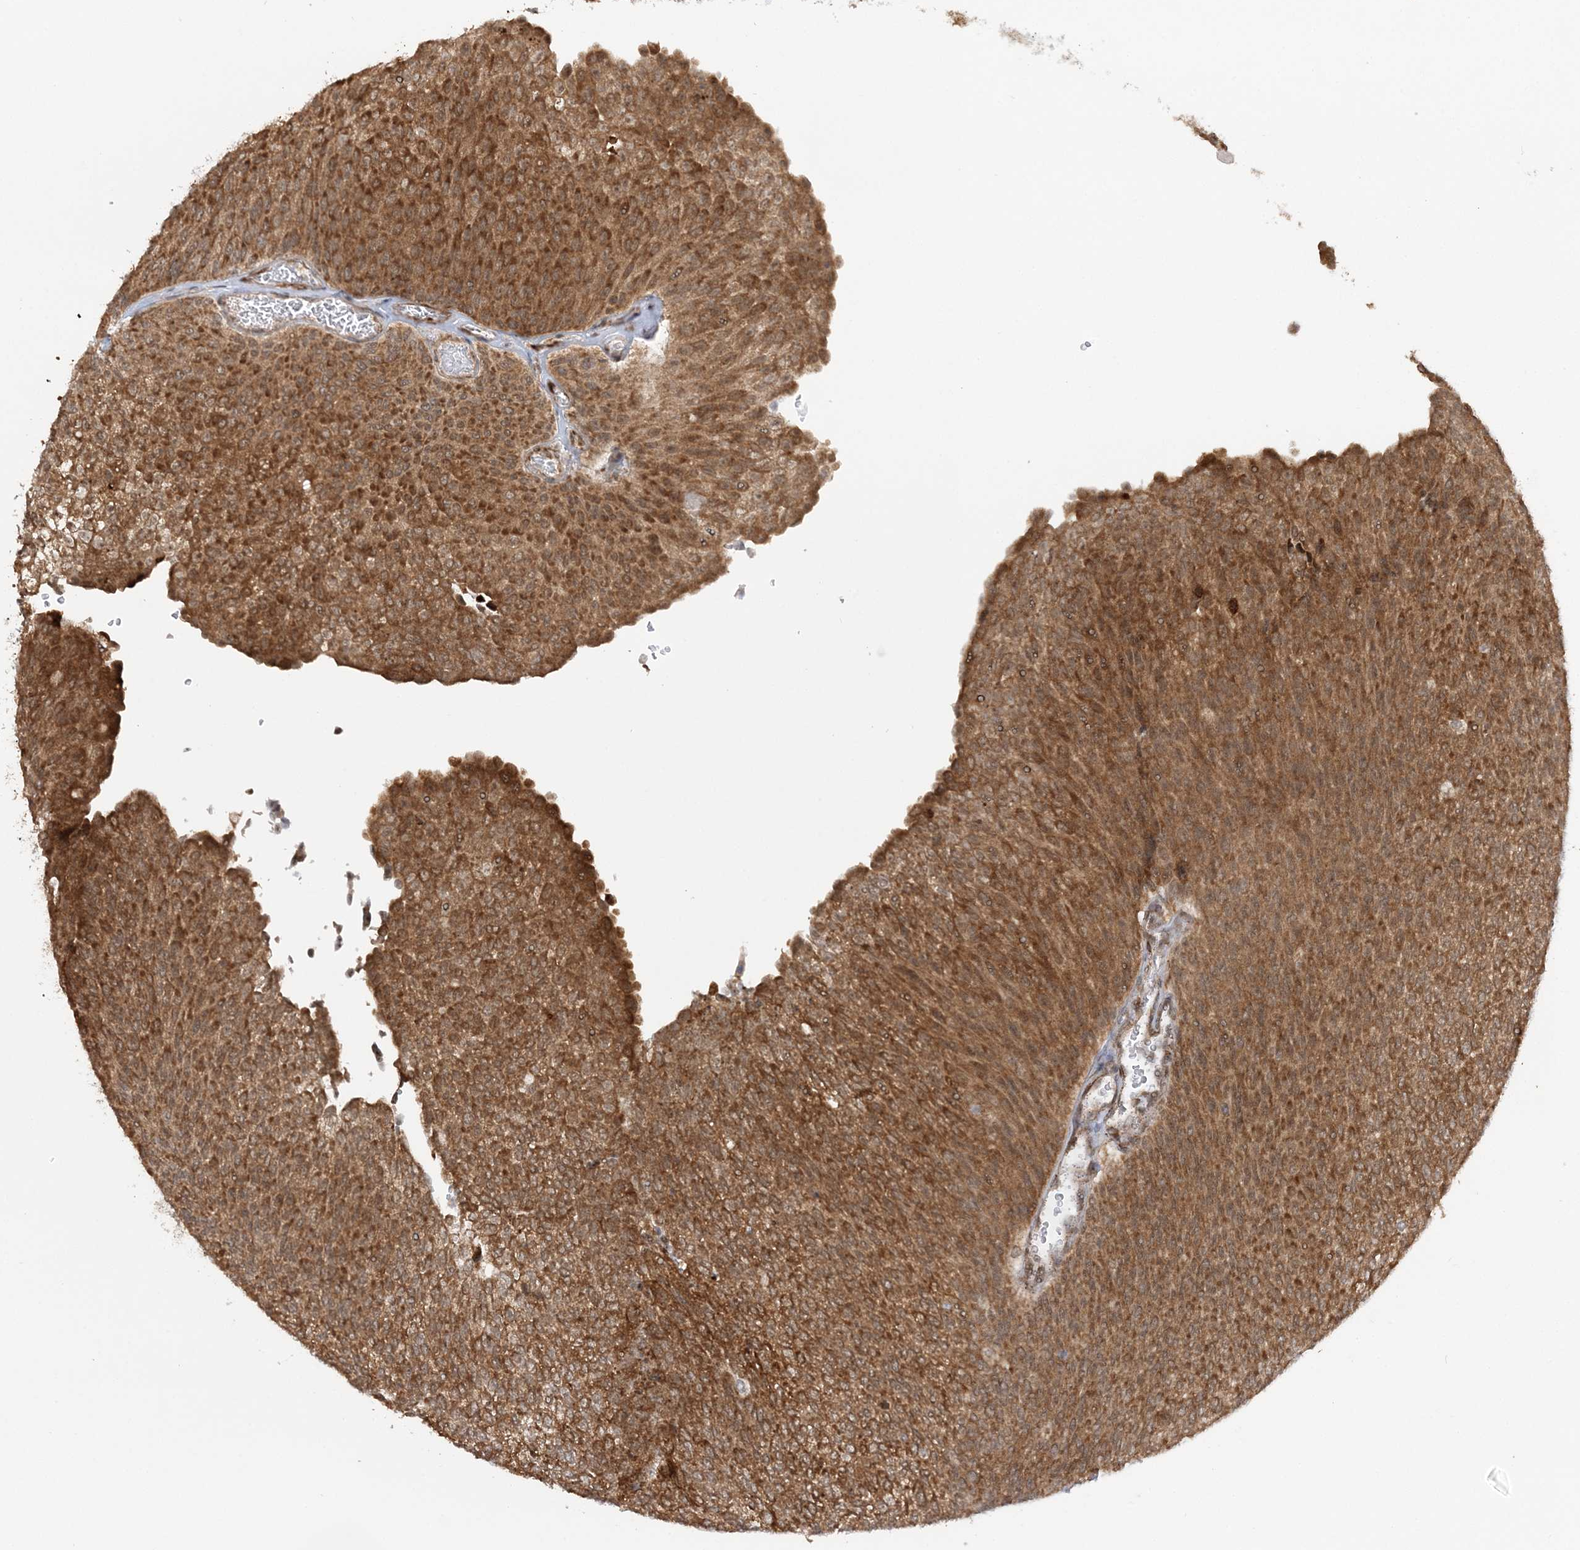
{"staining": {"intensity": "strong", "quantity": ">75%", "location": "cytoplasmic/membranous"}, "tissue": "urothelial cancer", "cell_type": "Tumor cells", "image_type": "cancer", "snomed": [{"axis": "morphology", "description": "Urothelial carcinoma, Low grade"}, {"axis": "topography", "description": "Urinary bladder"}], "caption": "IHC image of neoplastic tissue: urothelial cancer stained using IHC reveals high levels of strong protein expression localized specifically in the cytoplasmic/membranous of tumor cells, appearing as a cytoplasmic/membranous brown color.", "gene": "MRPL47", "patient": {"sex": "female", "age": 79}}